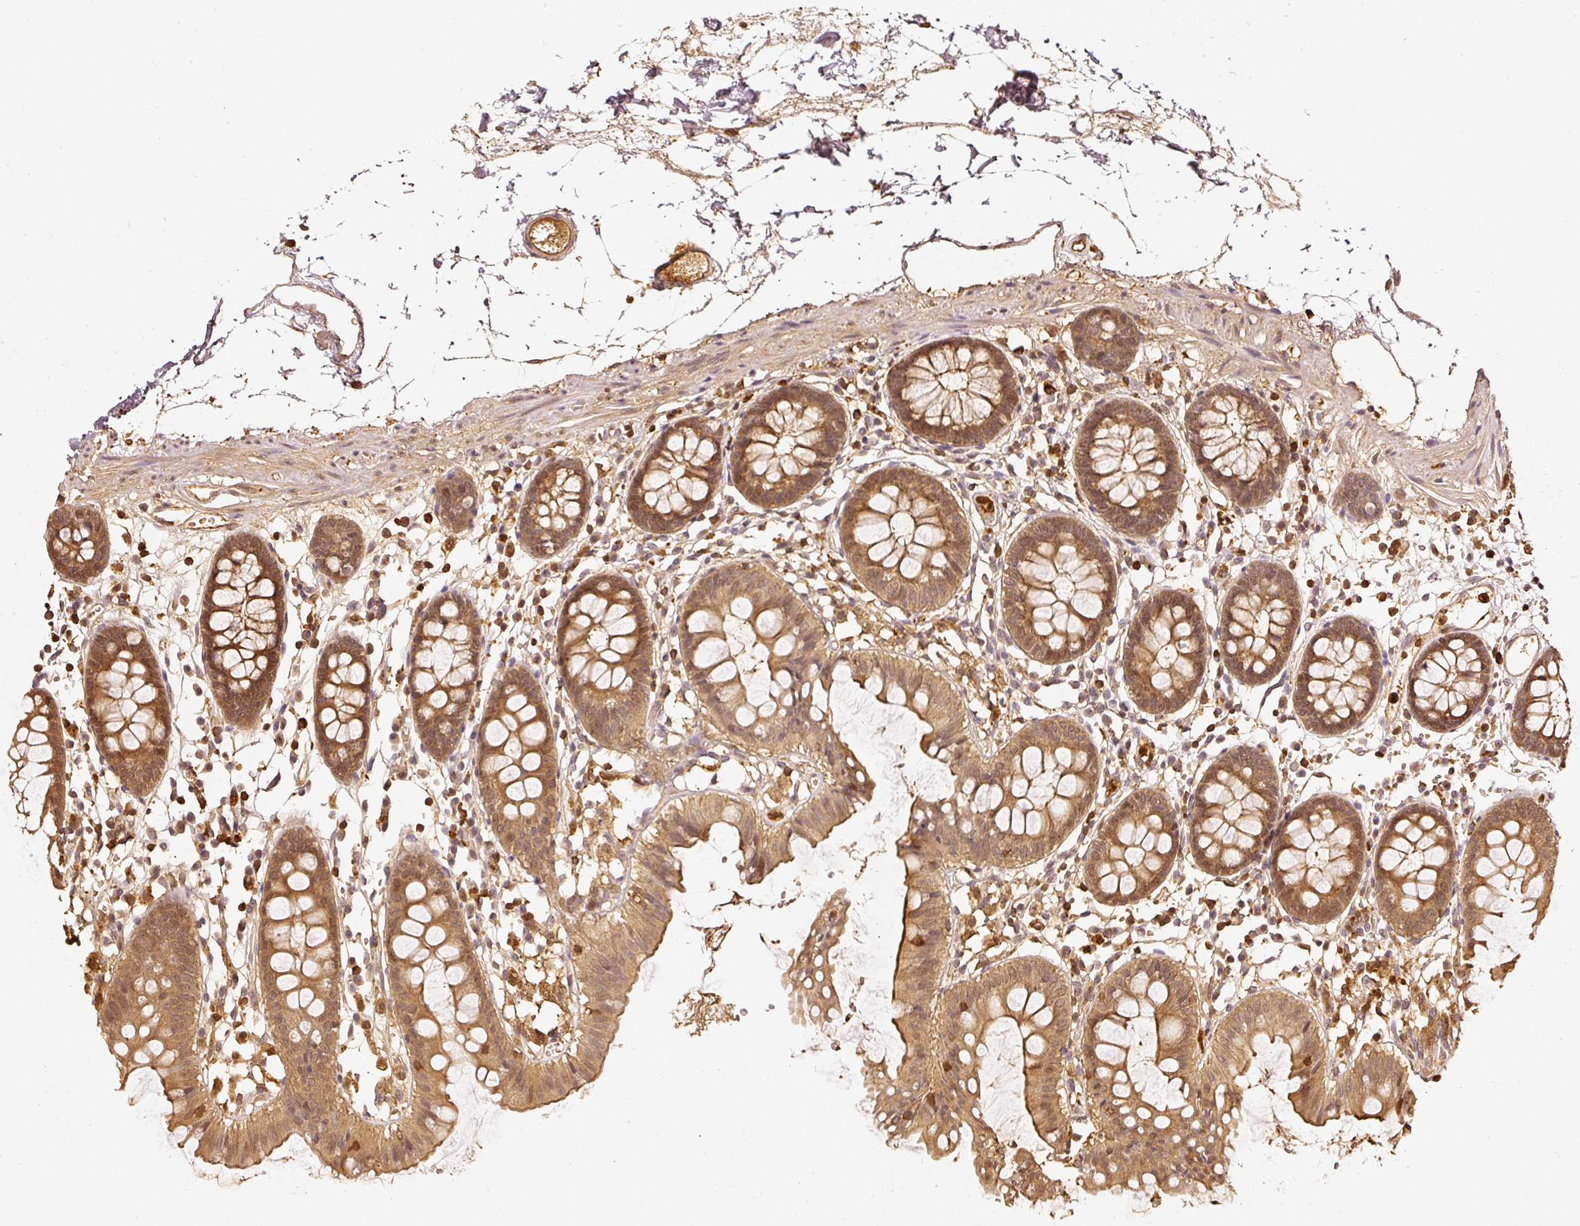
{"staining": {"intensity": "moderate", "quantity": ">75%", "location": "cytoplasmic/membranous"}, "tissue": "colon", "cell_type": "Endothelial cells", "image_type": "normal", "snomed": [{"axis": "morphology", "description": "Normal tissue, NOS"}, {"axis": "topography", "description": "Colon"}], "caption": "Moderate cytoplasmic/membranous expression for a protein is present in about >75% of endothelial cells of unremarkable colon using immunohistochemistry.", "gene": "PFN1", "patient": {"sex": "female", "age": 84}}